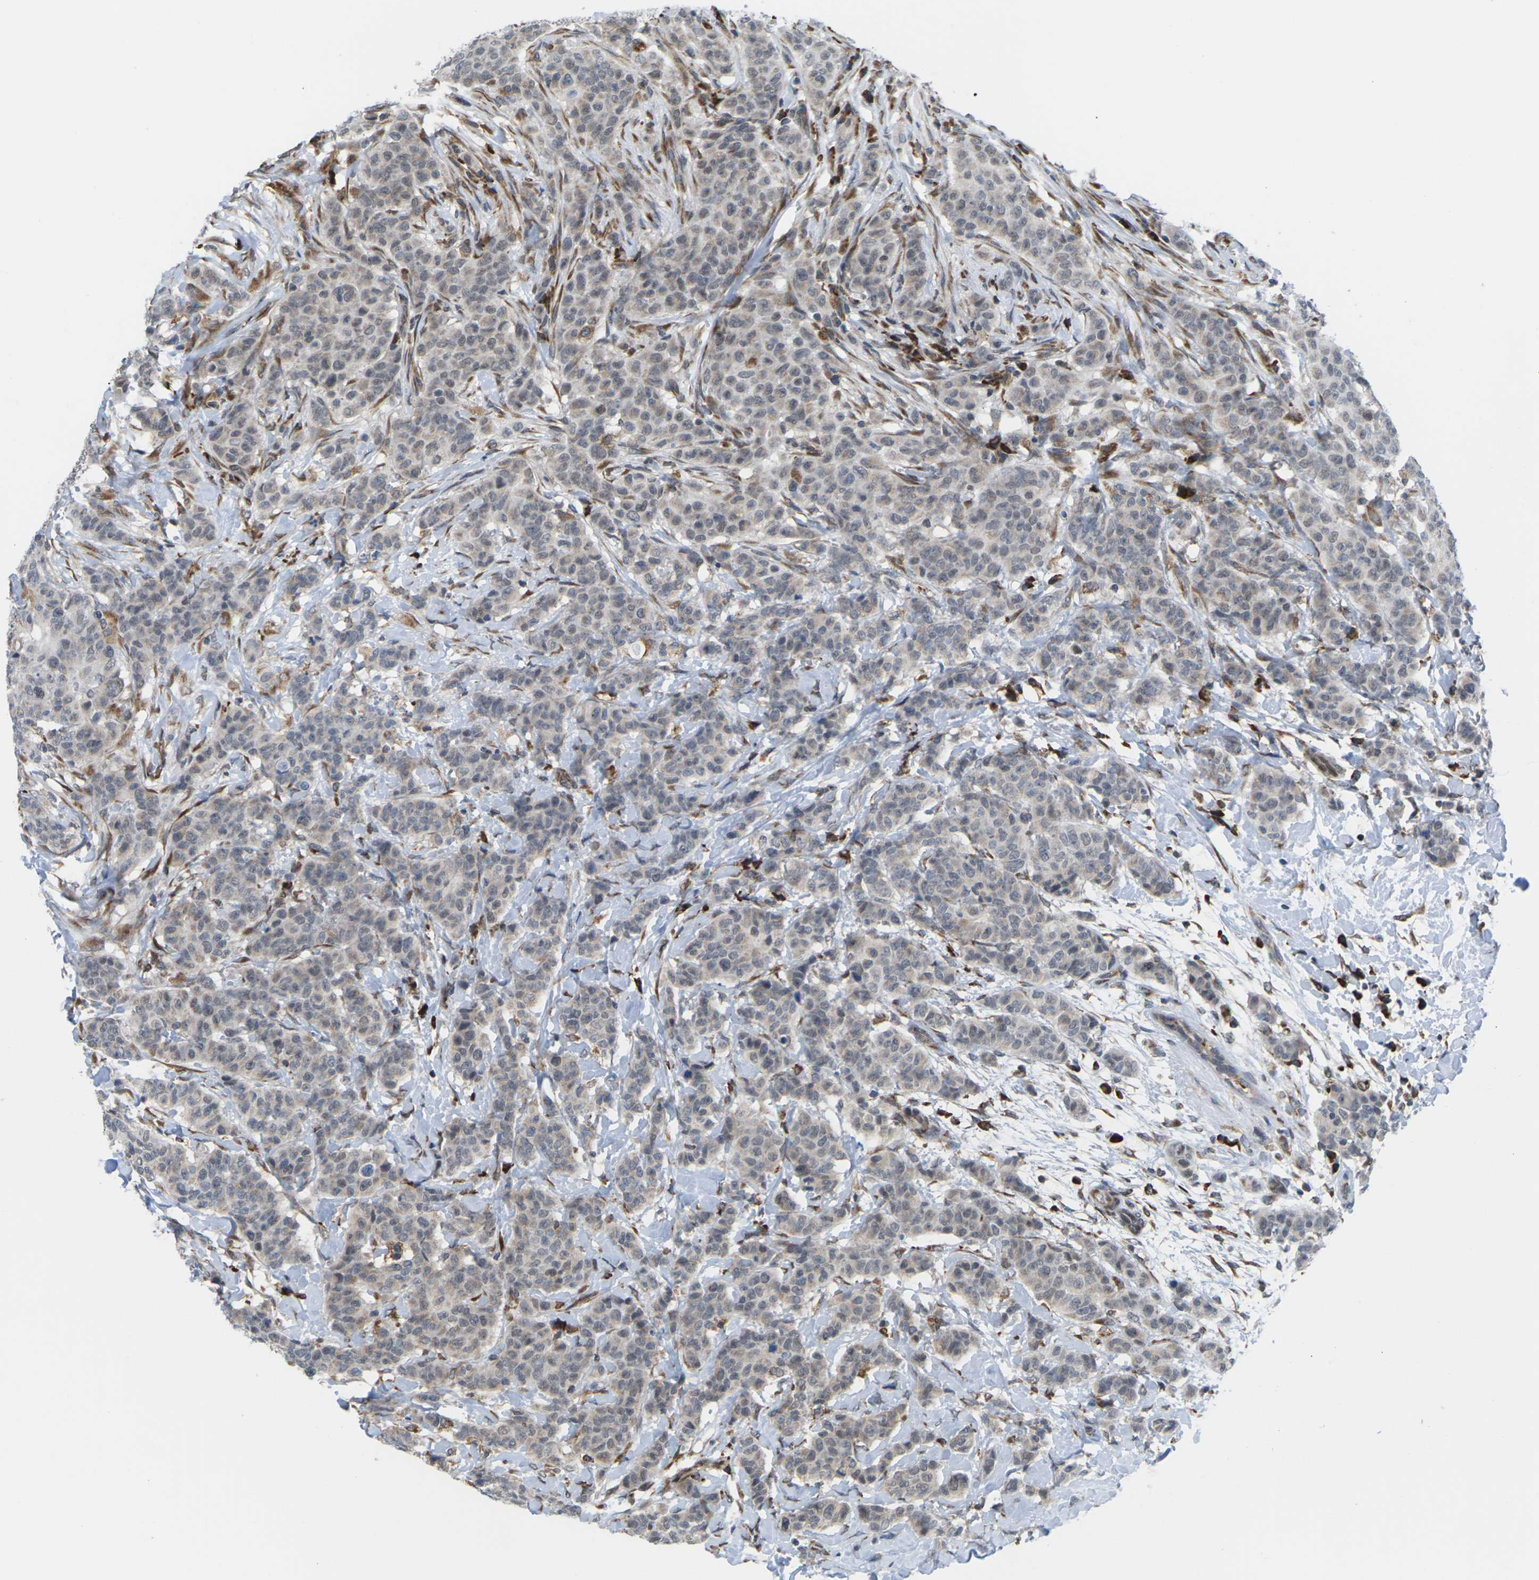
{"staining": {"intensity": "weak", "quantity": "25%-75%", "location": "cytoplasmic/membranous"}, "tissue": "breast cancer", "cell_type": "Tumor cells", "image_type": "cancer", "snomed": [{"axis": "morphology", "description": "Normal tissue, NOS"}, {"axis": "morphology", "description": "Duct carcinoma"}, {"axis": "topography", "description": "Breast"}], "caption": "Breast cancer (invasive ductal carcinoma) stained with immunohistochemistry (IHC) reveals weak cytoplasmic/membranous staining in approximately 25%-75% of tumor cells. Nuclei are stained in blue.", "gene": "PDZK1IP1", "patient": {"sex": "female", "age": 40}}